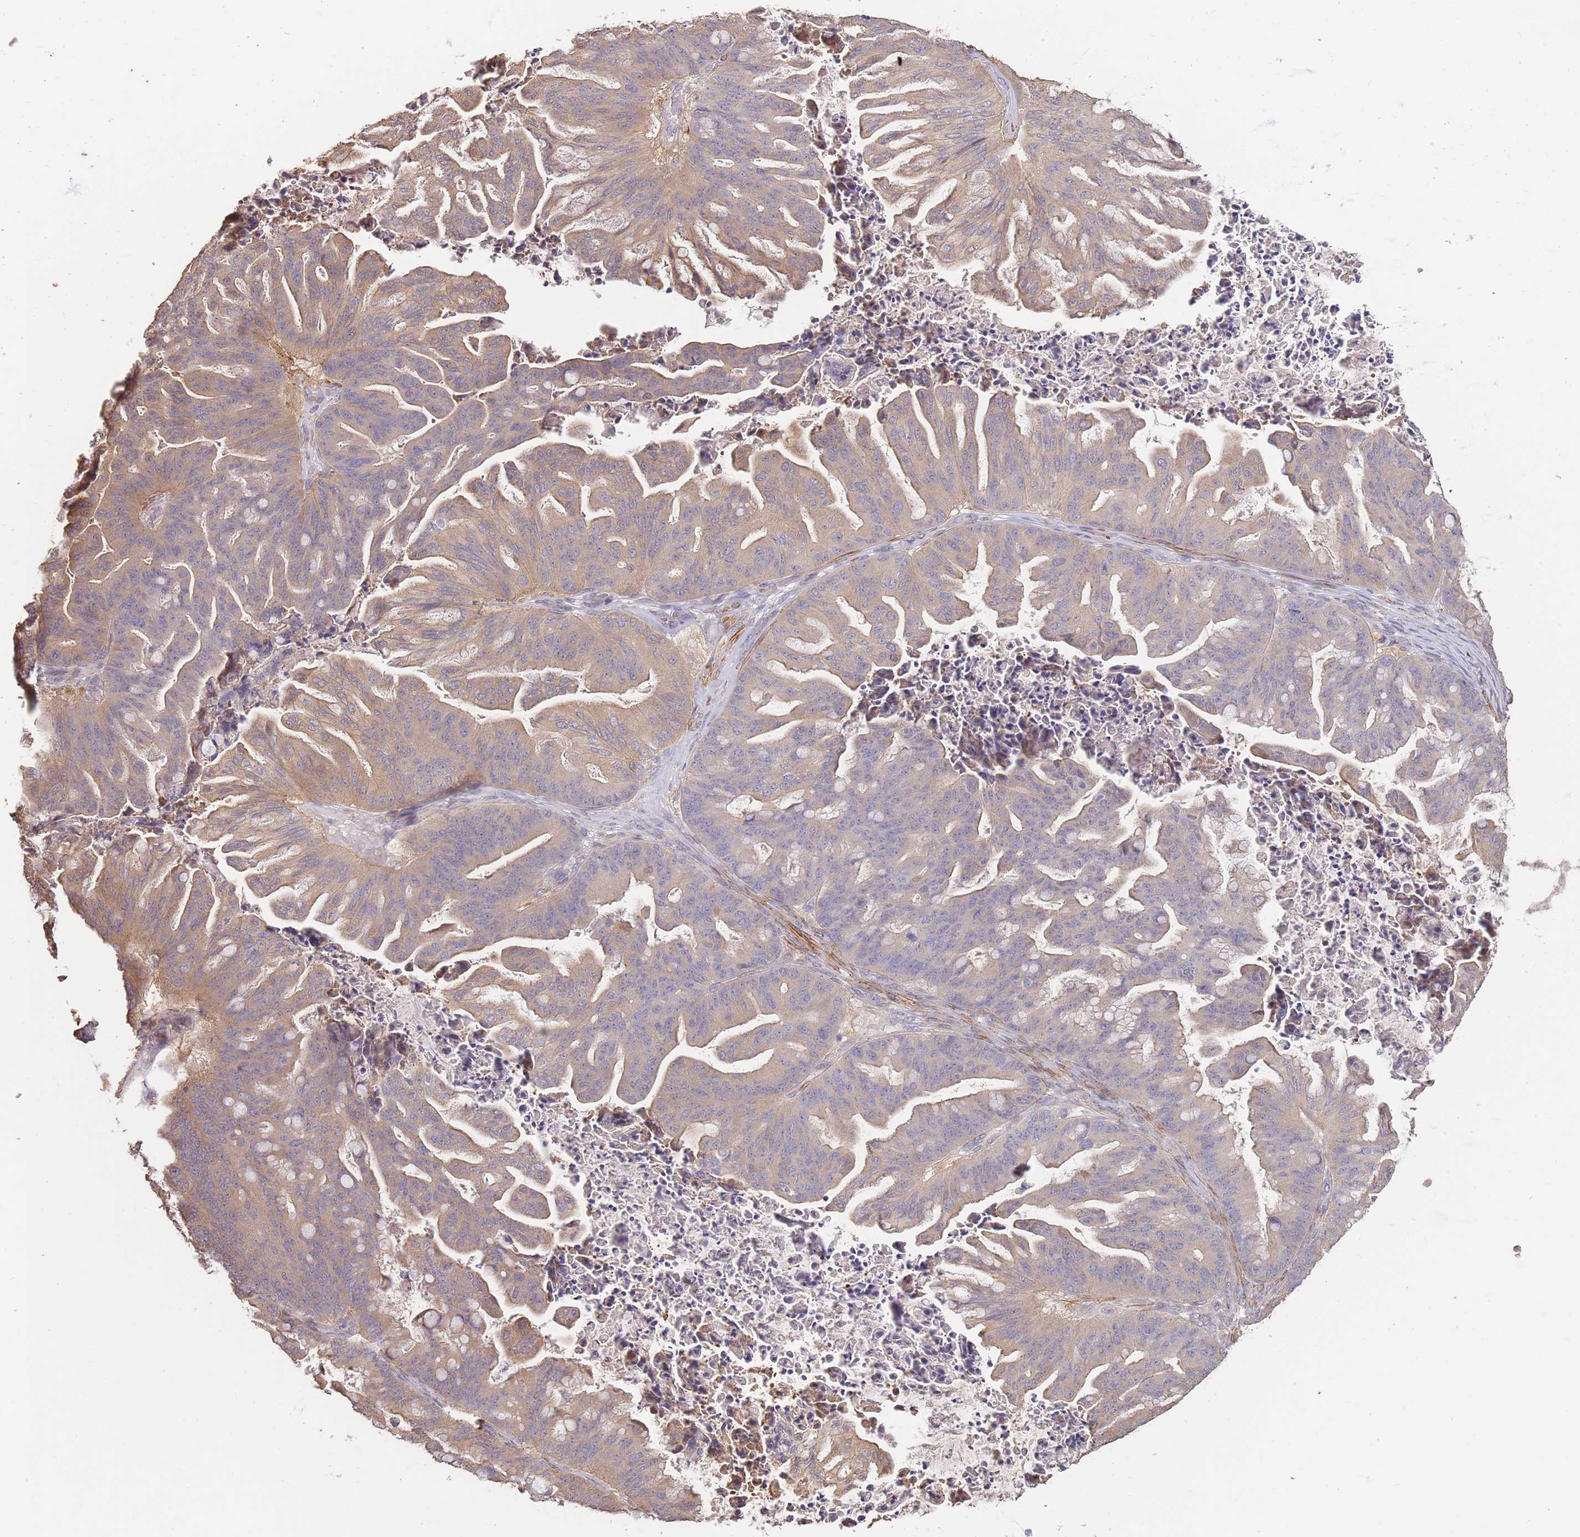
{"staining": {"intensity": "moderate", "quantity": "25%-75%", "location": "cytoplasmic/membranous"}, "tissue": "ovarian cancer", "cell_type": "Tumor cells", "image_type": "cancer", "snomed": [{"axis": "morphology", "description": "Cystadenocarcinoma, mucinous, NOS"}, {"axis": "topography", "description": "Ovary"}], "caption": "A medium amount of moderate cytoplasmic/membranous staining is present in approximately 25%-75% of tumor cells in mucinous cystadenocarcinoma (ovarian) tissue. (DAB (3,3'-diaminobenzidine) IHC, brown staining for protein, blue staining for nuclei).", "gene": "NLRC4", "patient": {"sex": "female", "age": 67}}